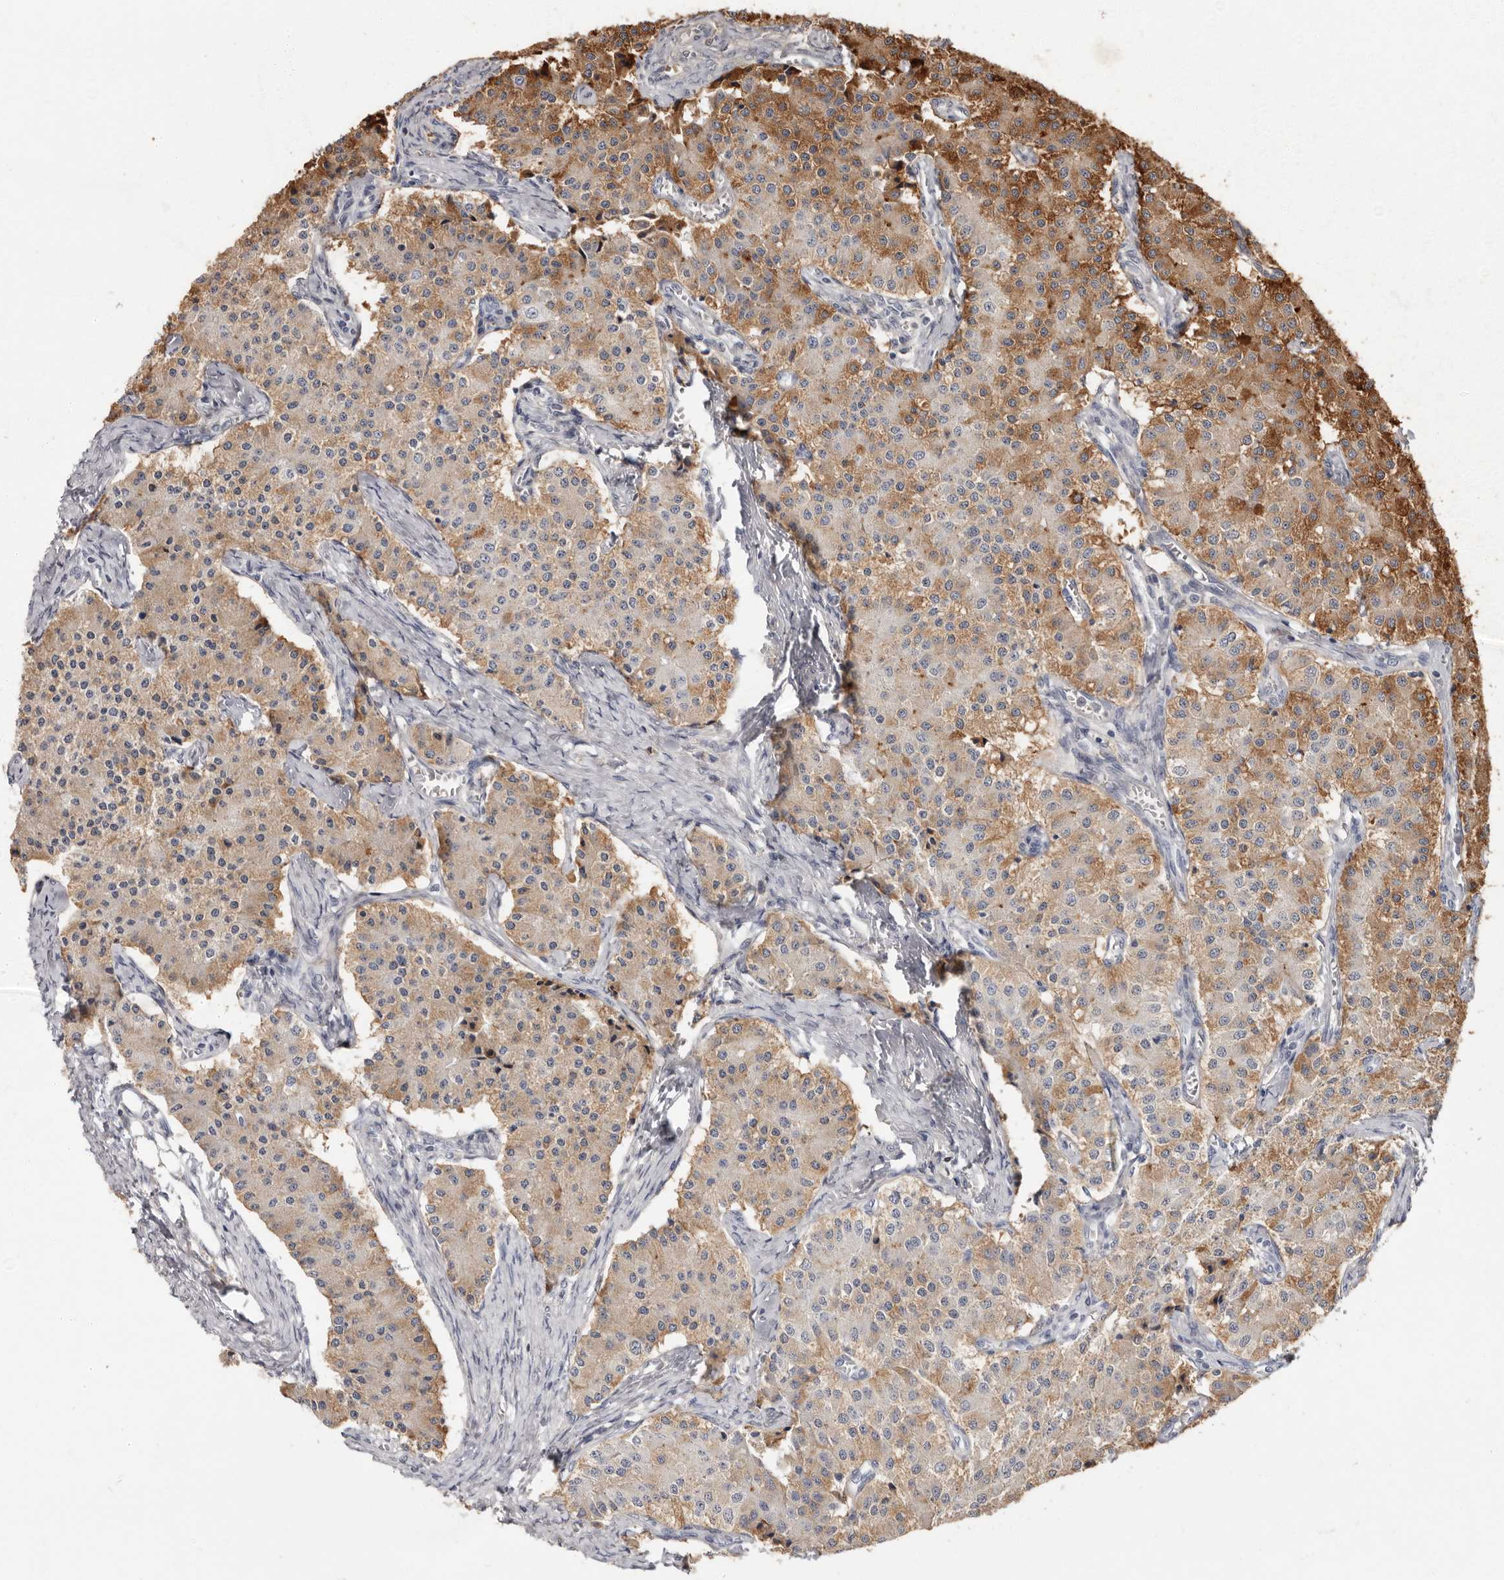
{"staining": {"intensity": "moderate", "quantity": "25%-75%", "location": "cytoplasmic/membranous"}, "tissue": "carcinoid", "cell_type": "Tumor cells", "image_type": "cancer", "snomed": [{"axis": "morphology", "description": "Carcinoid, malignant, NOS"}, {"axis": "topography", "description": "Colon"}], "caption": "A brown stain shows moderate cytoplasmic/membranous expression of a protein in human carcinoid (malignant) tumor cells.", "gene": "LRGUK", "patient": {"sex": "female", "age": 52}}